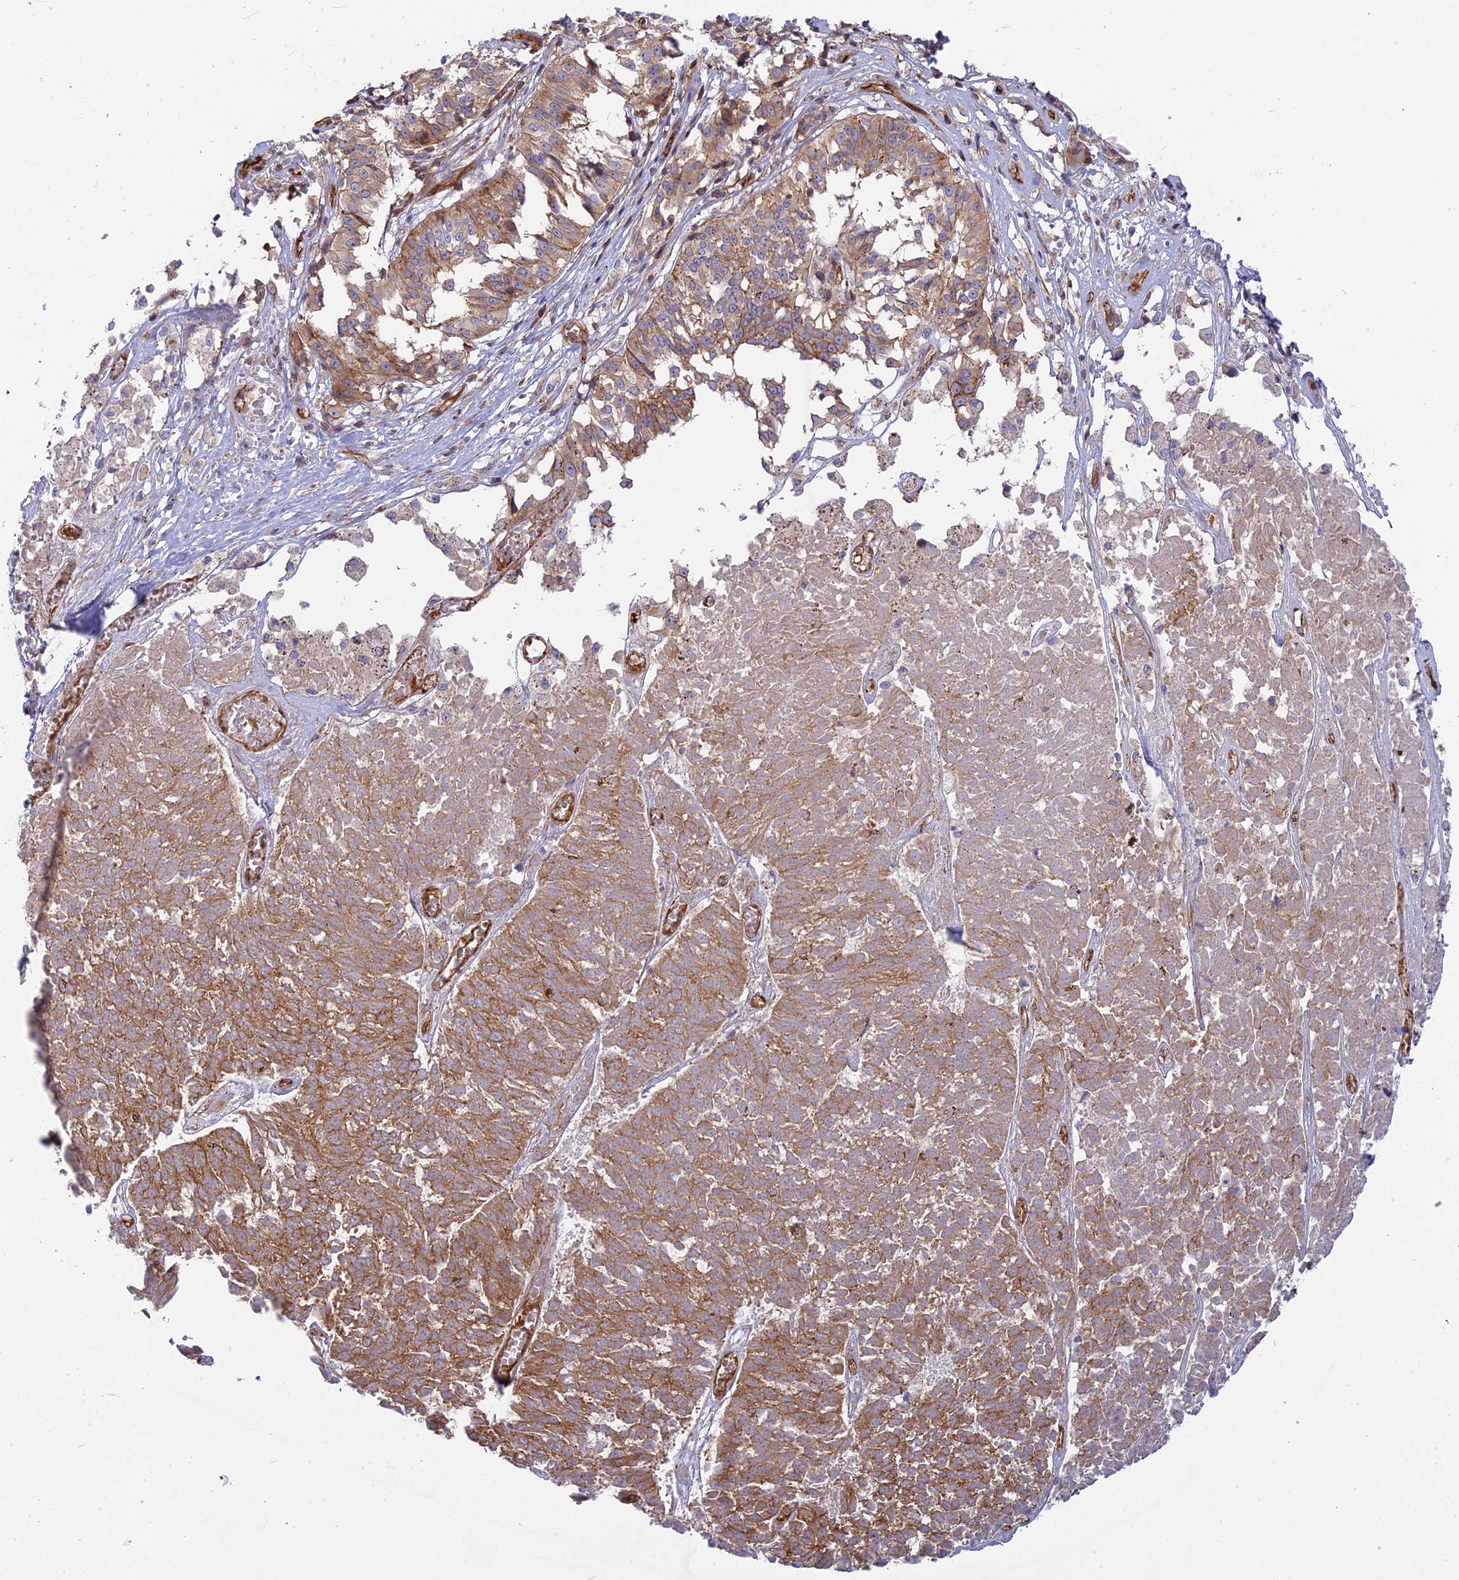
{"staining": {"intensity": "moderate", "quantity": ">75%", "location": "cytoplasmic/membranous"}, "tissue": "melanoma", "cell_type": "Tumor cells", "image_type": "cancer", "snomed": [{"axis": "morphology", "description": "Malignant melanoma, NOS"}, {"axis": "topography", "description": "Skin"}], "caption": "Melanoma stained for a protein demonstrates moderate cytoplasmic/membranous positivity in tumor cells. The protein of interest is shown in brown color, while the nuclei are stained blue.", "gene": "CNBD2", "patient": {"sex": "female", "age": 72}}